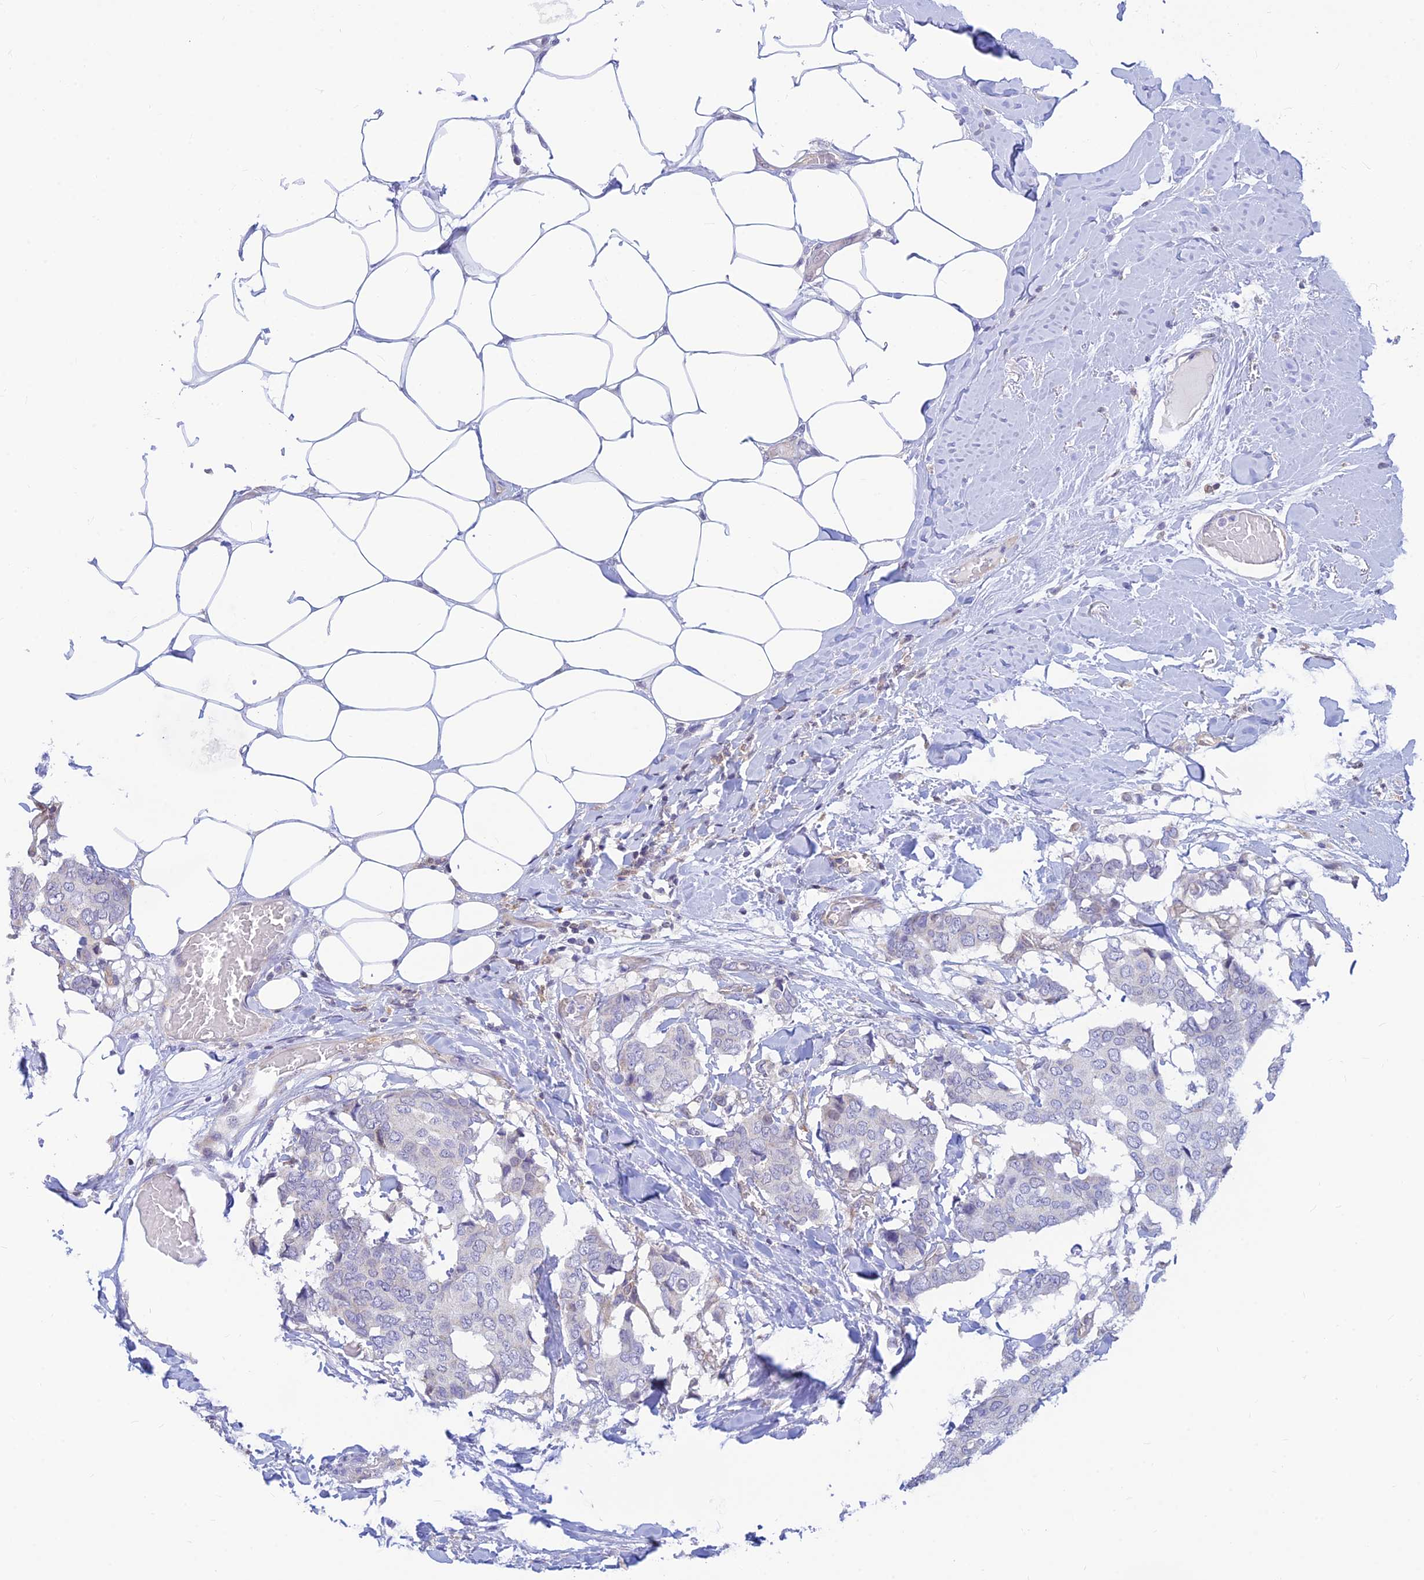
{"staining": {"intensity": "negative", "quantity": "none", "location": "none"}, "tissue": "breast cancer", "cell_type": "Tumor cells", "image_type": "cancer", "snomed": [{"axis": "morphology", "description": "Duct carcinoma"}, {"axis": "topography", "description": "Breast"}], "caption": "High magnification brightfield microscopy of breast invasive ductal carcinoma stained with DAB (3,3'-diaminobenzidine) (brown) and counterstained with hematoxylin (blue): tumor cells show no significant positivity.", "gene": "LYSMD2", "patient": {"sex": "female", "age": 75}}